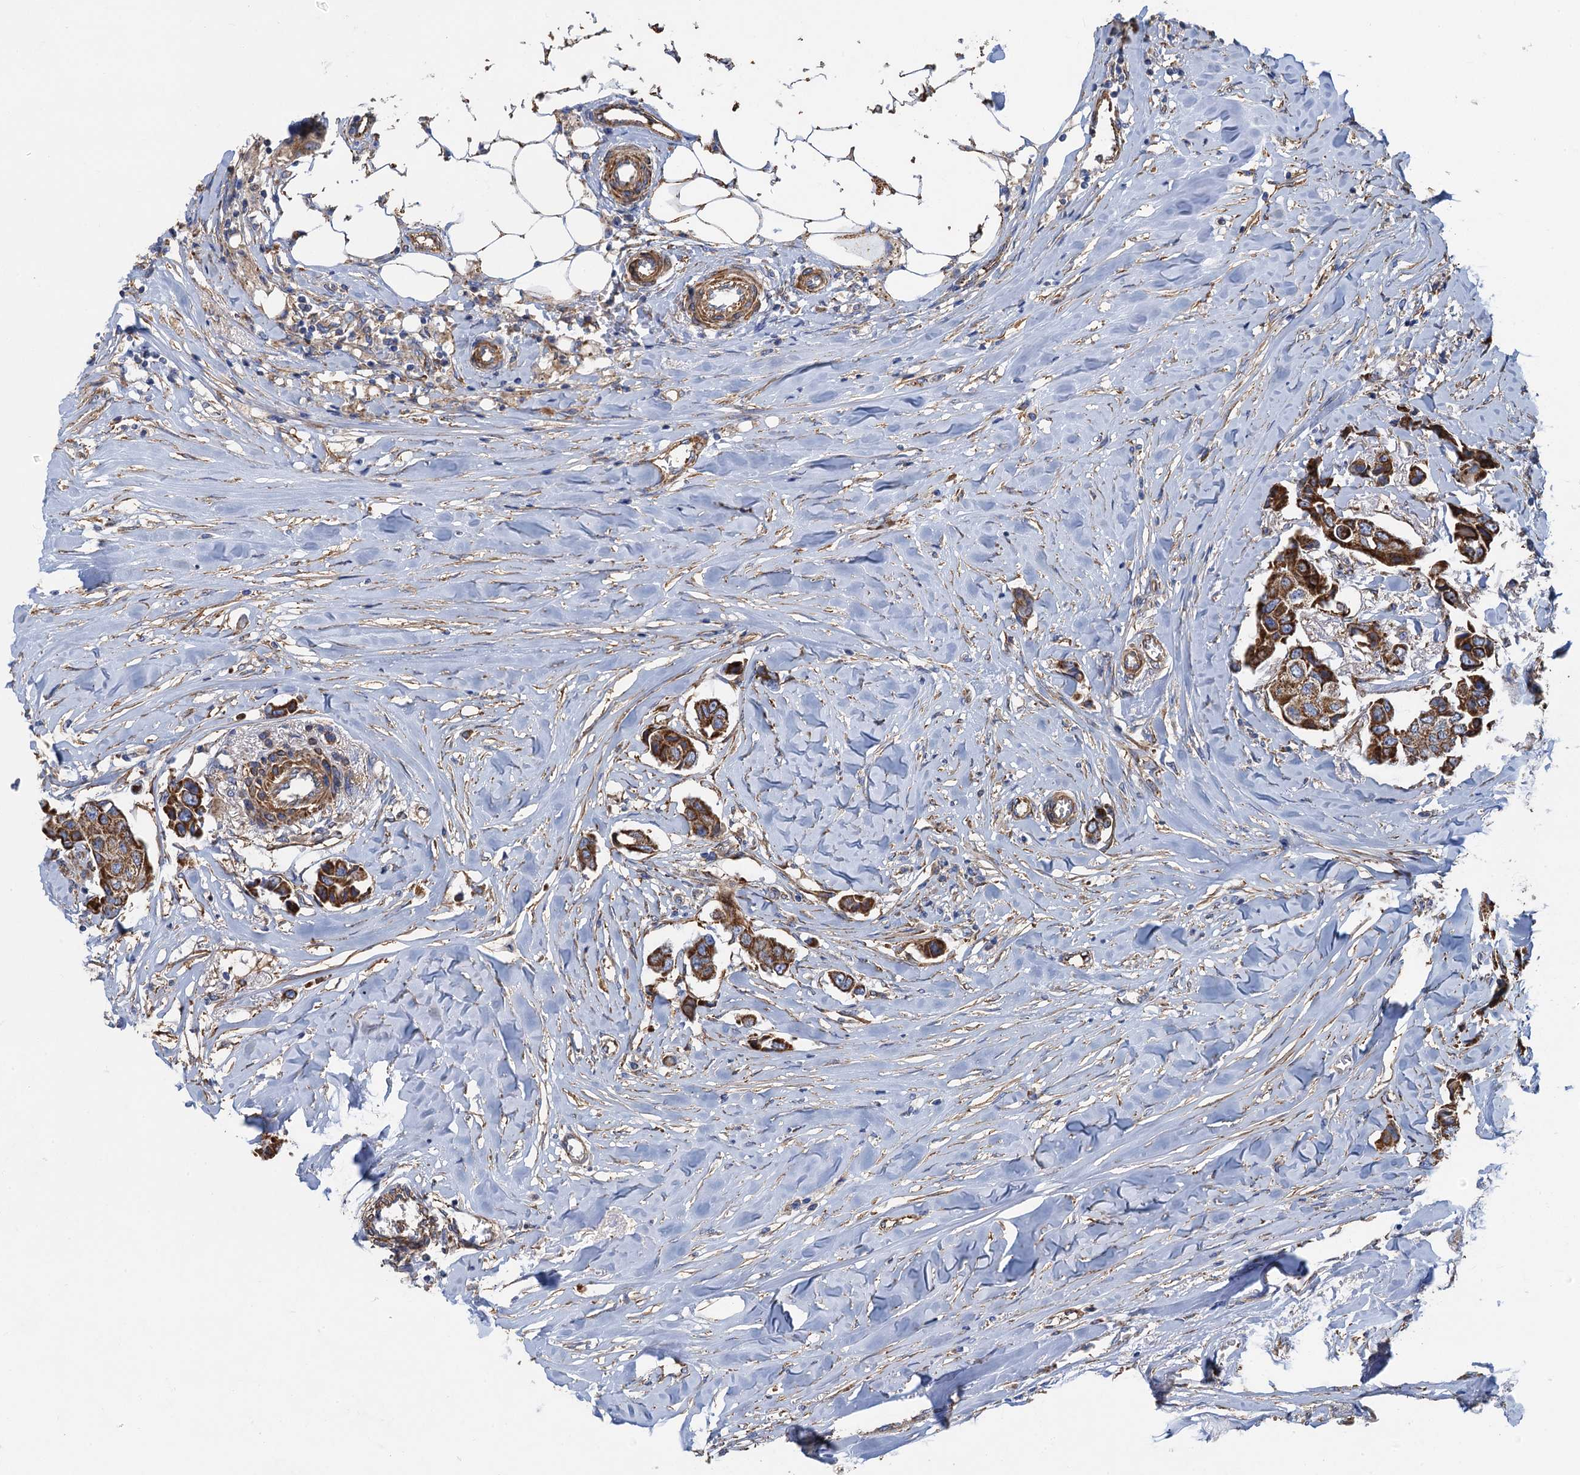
{"staining": {"intensity": "strong", "quantity": ">75%", "location": "cytoplasmic/membranous"}, "tissue": "breast cancer", "cell_type": "Tumor cells", "image_type": "cancer", "snomed": [{"axis": "morphology", "description": "Duct carcinoma"}, {"axis": "topography", "description": "Breast"}], "caption": "Tumor cells display high levels of strong cytoplasmic/membranous staining in approximately >75% of cells in breast intraductal carcinoma. Using DAB (3,3'-diaminobenzidine) (brown) and hematoxylin (blue) stains, captured at high magnification using brightfield microscopy.", "gene": "GCSH", "patient": {"sex": "female", "age": 80}}